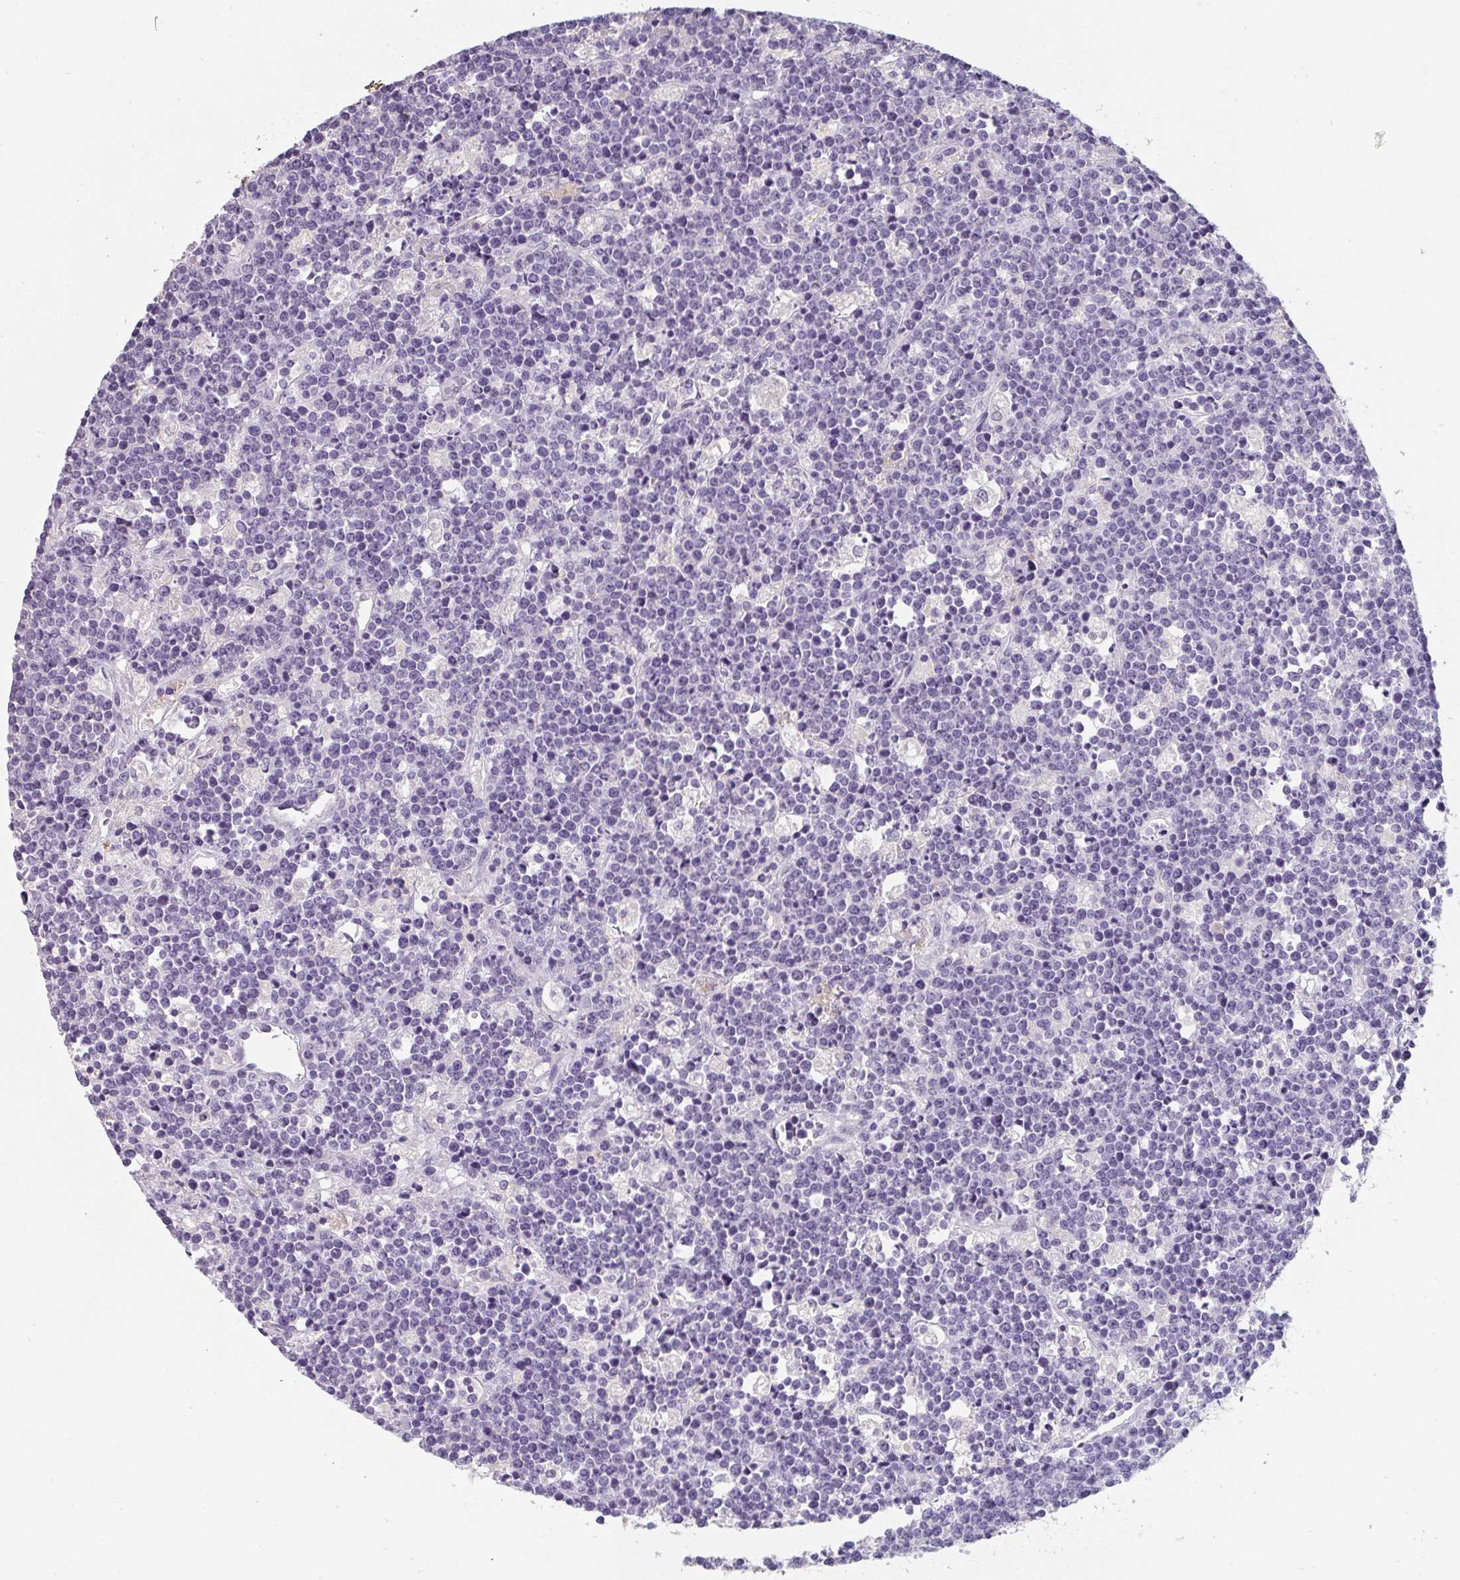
{"staining": {"intensity": "negative", "quantity": "none", "location": "none"}, "tissue": "lymphoma", "cell_type": "Tumor cells", "image_type": "cancer", "snomed": [{"axis": "morphology", "description": "Malignant lymphoma, non-Hodgkin's type, High grade"}, {"axis": "topography", "description": "Ovary"}], "caption": "IHC of human malignant lymphoma, non-Hodgkin's type (high-grade) shows no expression in tumor cells.", "gene": "C1QTNF8", "patient": {"sex": "female", "age": 56}}